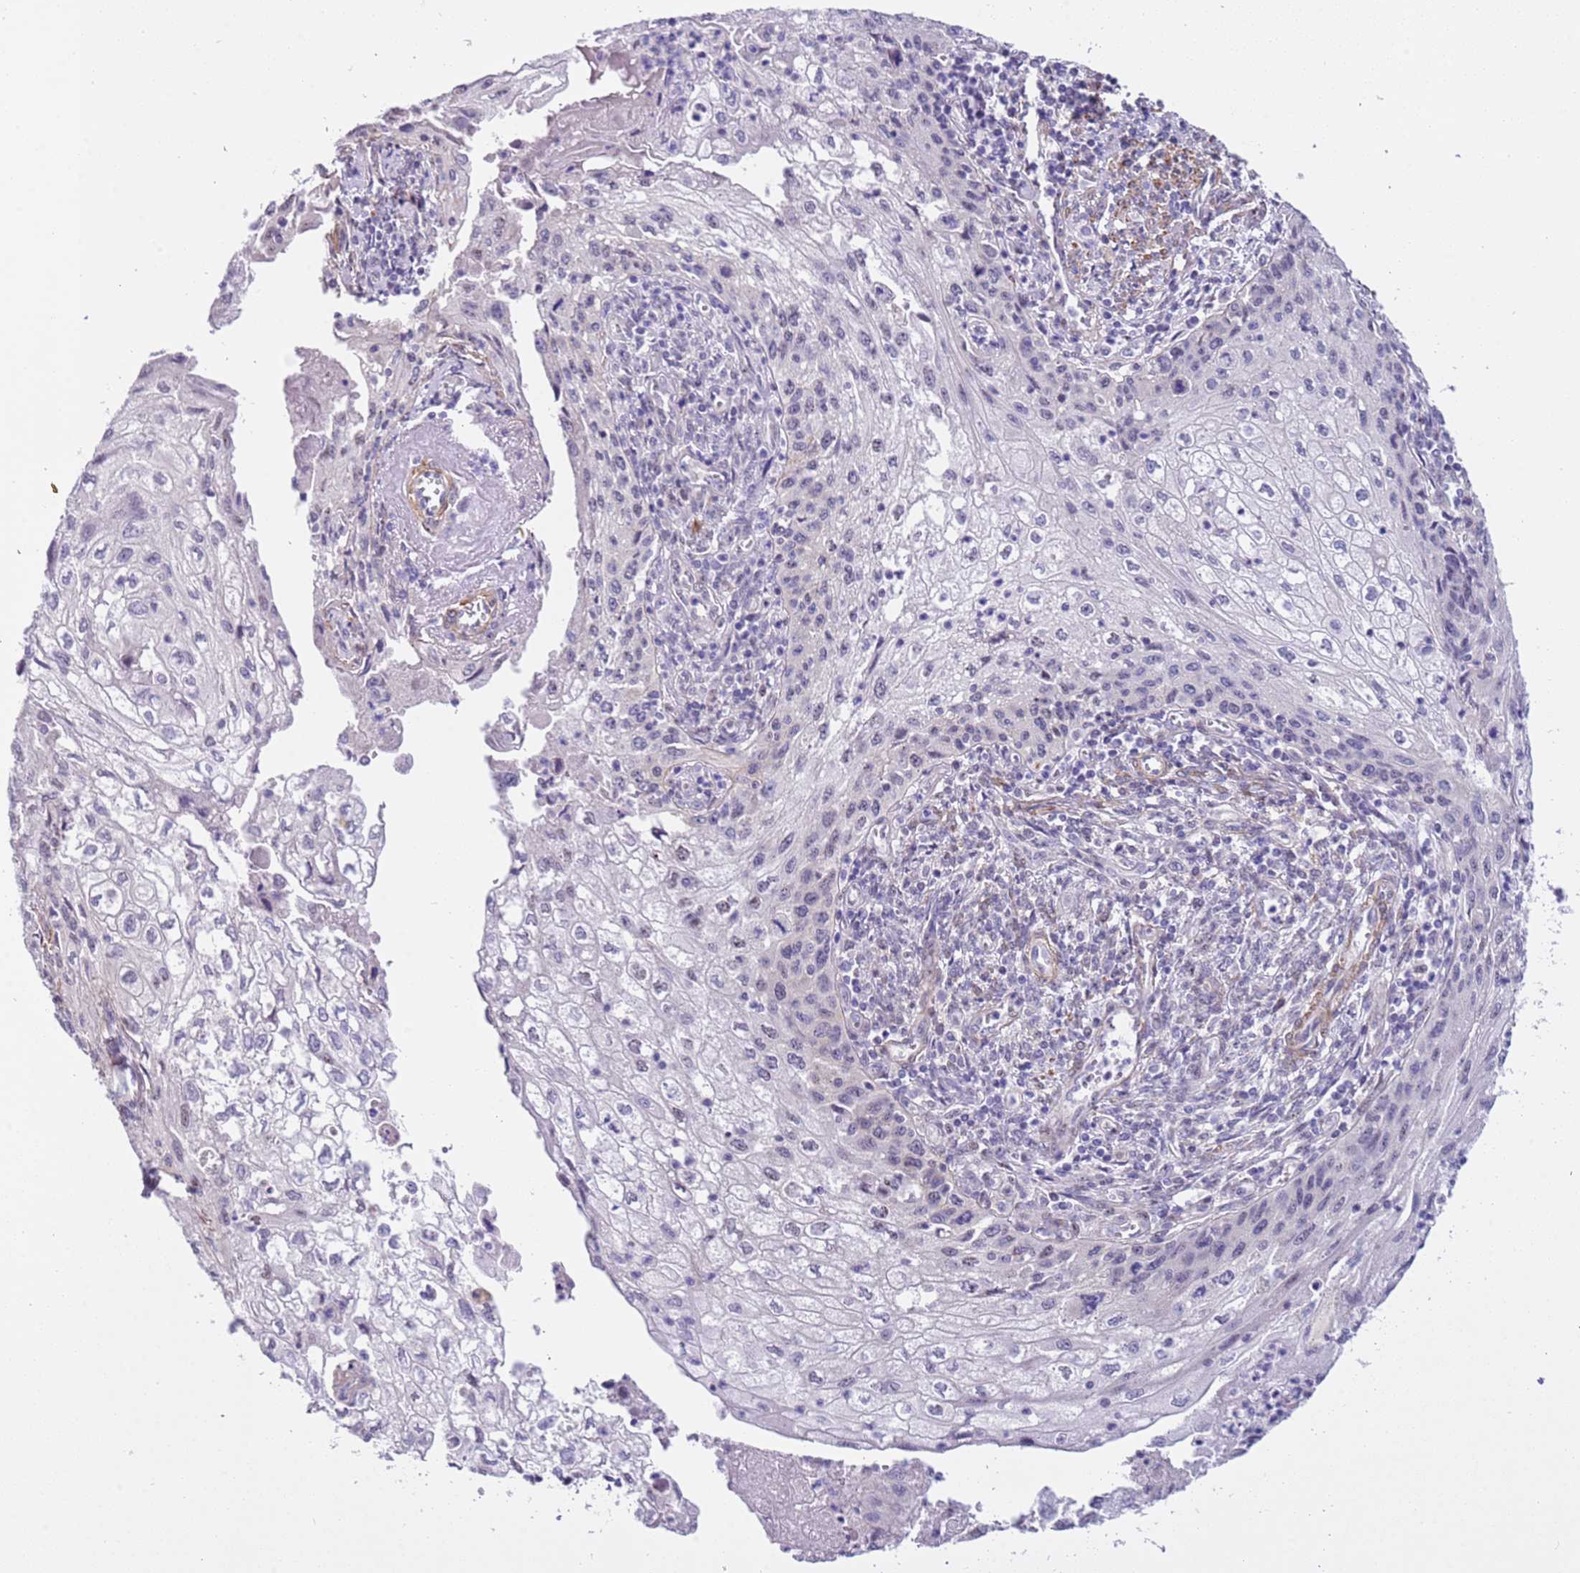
{"staining": {"intensity": "negative", "quantity": "none", "location": "none"}, "tissue": "cervical cancer", "cell_type": "Tumor cells", "image_type": "cancer", "snomed": [{"axis": "morphology", "description": "Squamous cell carcinoma, NOS"}, {"axis": "topography", "description": "Cervix"}], "caption": "An immunohistochemistry photomicrograph of cervical cancer (squamous cell carcinoma) is shown. There is no staining in tumor cells of cervical cancer (squamous cell carcinoma). (Brightfield microscopy of DAB (3,3'-diaminobenzidine) immunohistochemistry (IHC) at high magnification).", "gene": "PLEKHH1", "patient": {"sex": "female", "age": 67}}